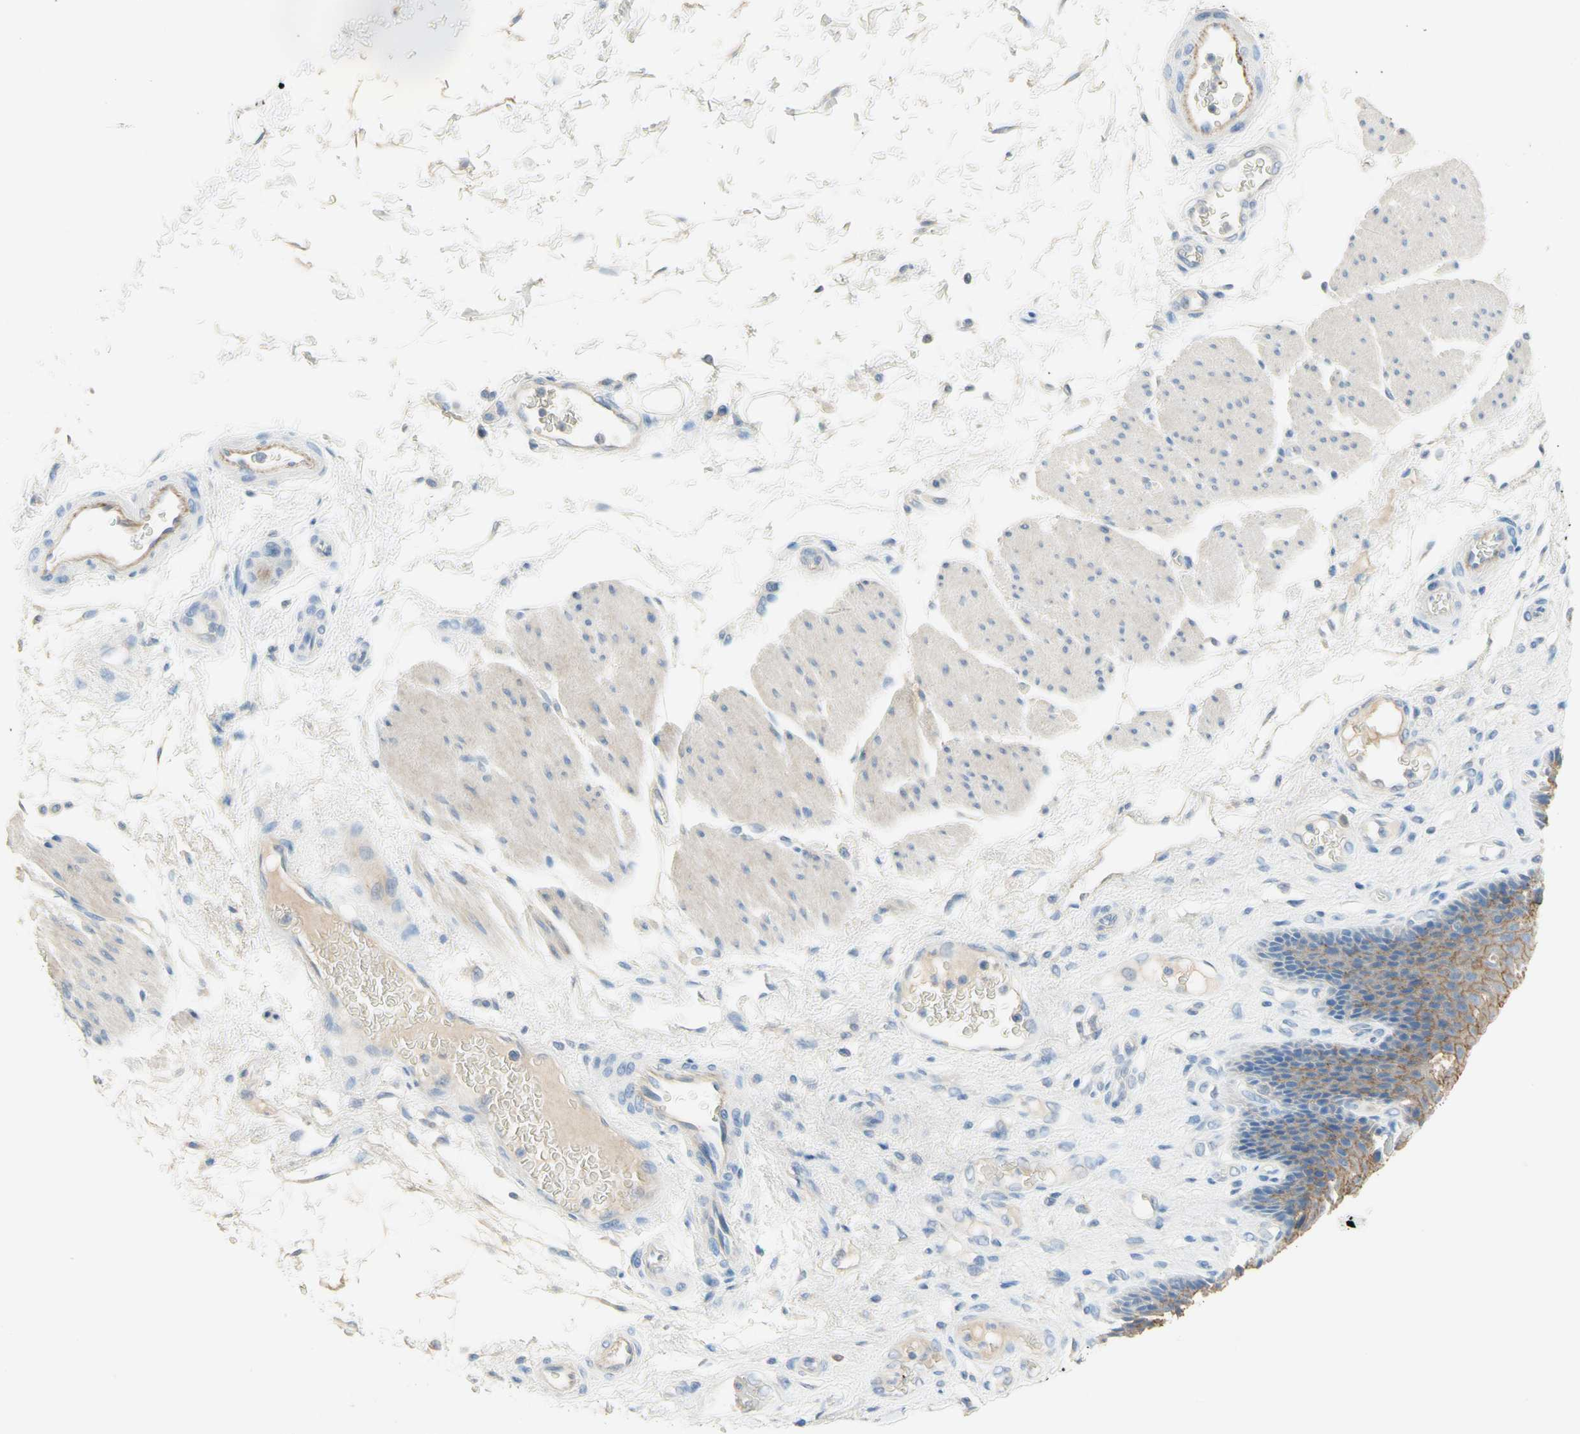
{"staining": {"intensity": "moderate", "quantity": ">75%", "location": "cytoplasmic/membranous"}, "tissue": "esophagus", "cell_type": "Squamous epithelial cells", "image_type": "normal", "snomed": [{"axis": "morphology", "description": "Normal tissue, NOS"}, {"axis": "topography", "description": "Esophagus"}], "caption": "Immunohistochemical staining of normal esophagus displays moderate cytoplasmic/membranous protein staining in about >75% of squamous epithelial cells. (DAB (3,3'-diaminobenzidine) IHC, brown staining for protein, blue staining for nuclei).", "gene": "NECTIN4", "patient": {"sex": "female", "age": 72}}